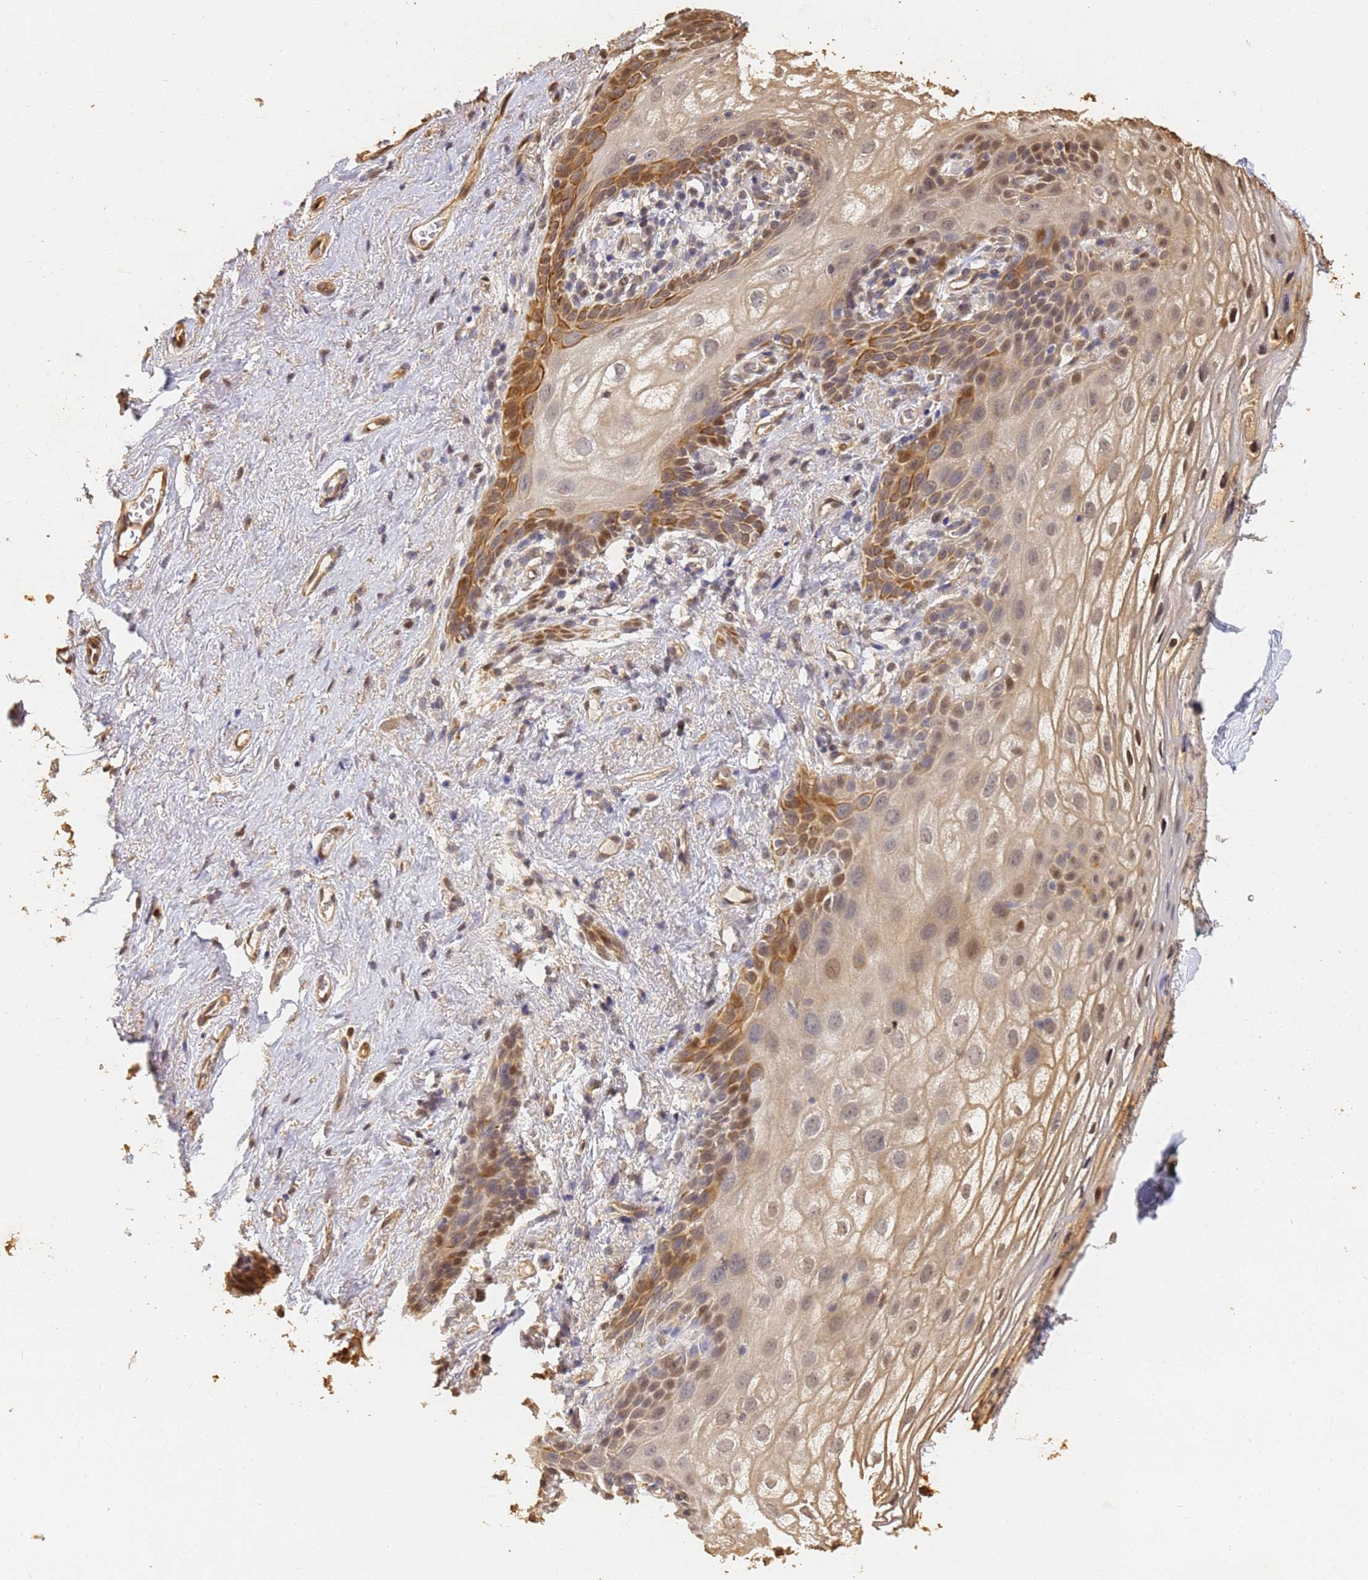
{"staining": {"intensity": "moderate", "quantity": ">75%", "location": "cytoplasmic/membranous,nuclear"}, "tissue": "vagina", "cell_type": "Squamous epithelial cells", "image_type": "normal", "snomed": [{"axis": "morphology", "description": "Normal tissue, NOS"}, {"axis": "topography", "description": "Vagina"}, {"axis": "topography", "description": "Peripheral nerve tissue"}], "caption": "Immunohistochemistry (IHC) of unremarkable human vagina demonstrates medium levels of moderate cytoplasmic/membranous,nuclear staining in about >75% of squamous epithelial cells.", "gene": "JAK2", "patient": {"sex": "female", "age": 71}}